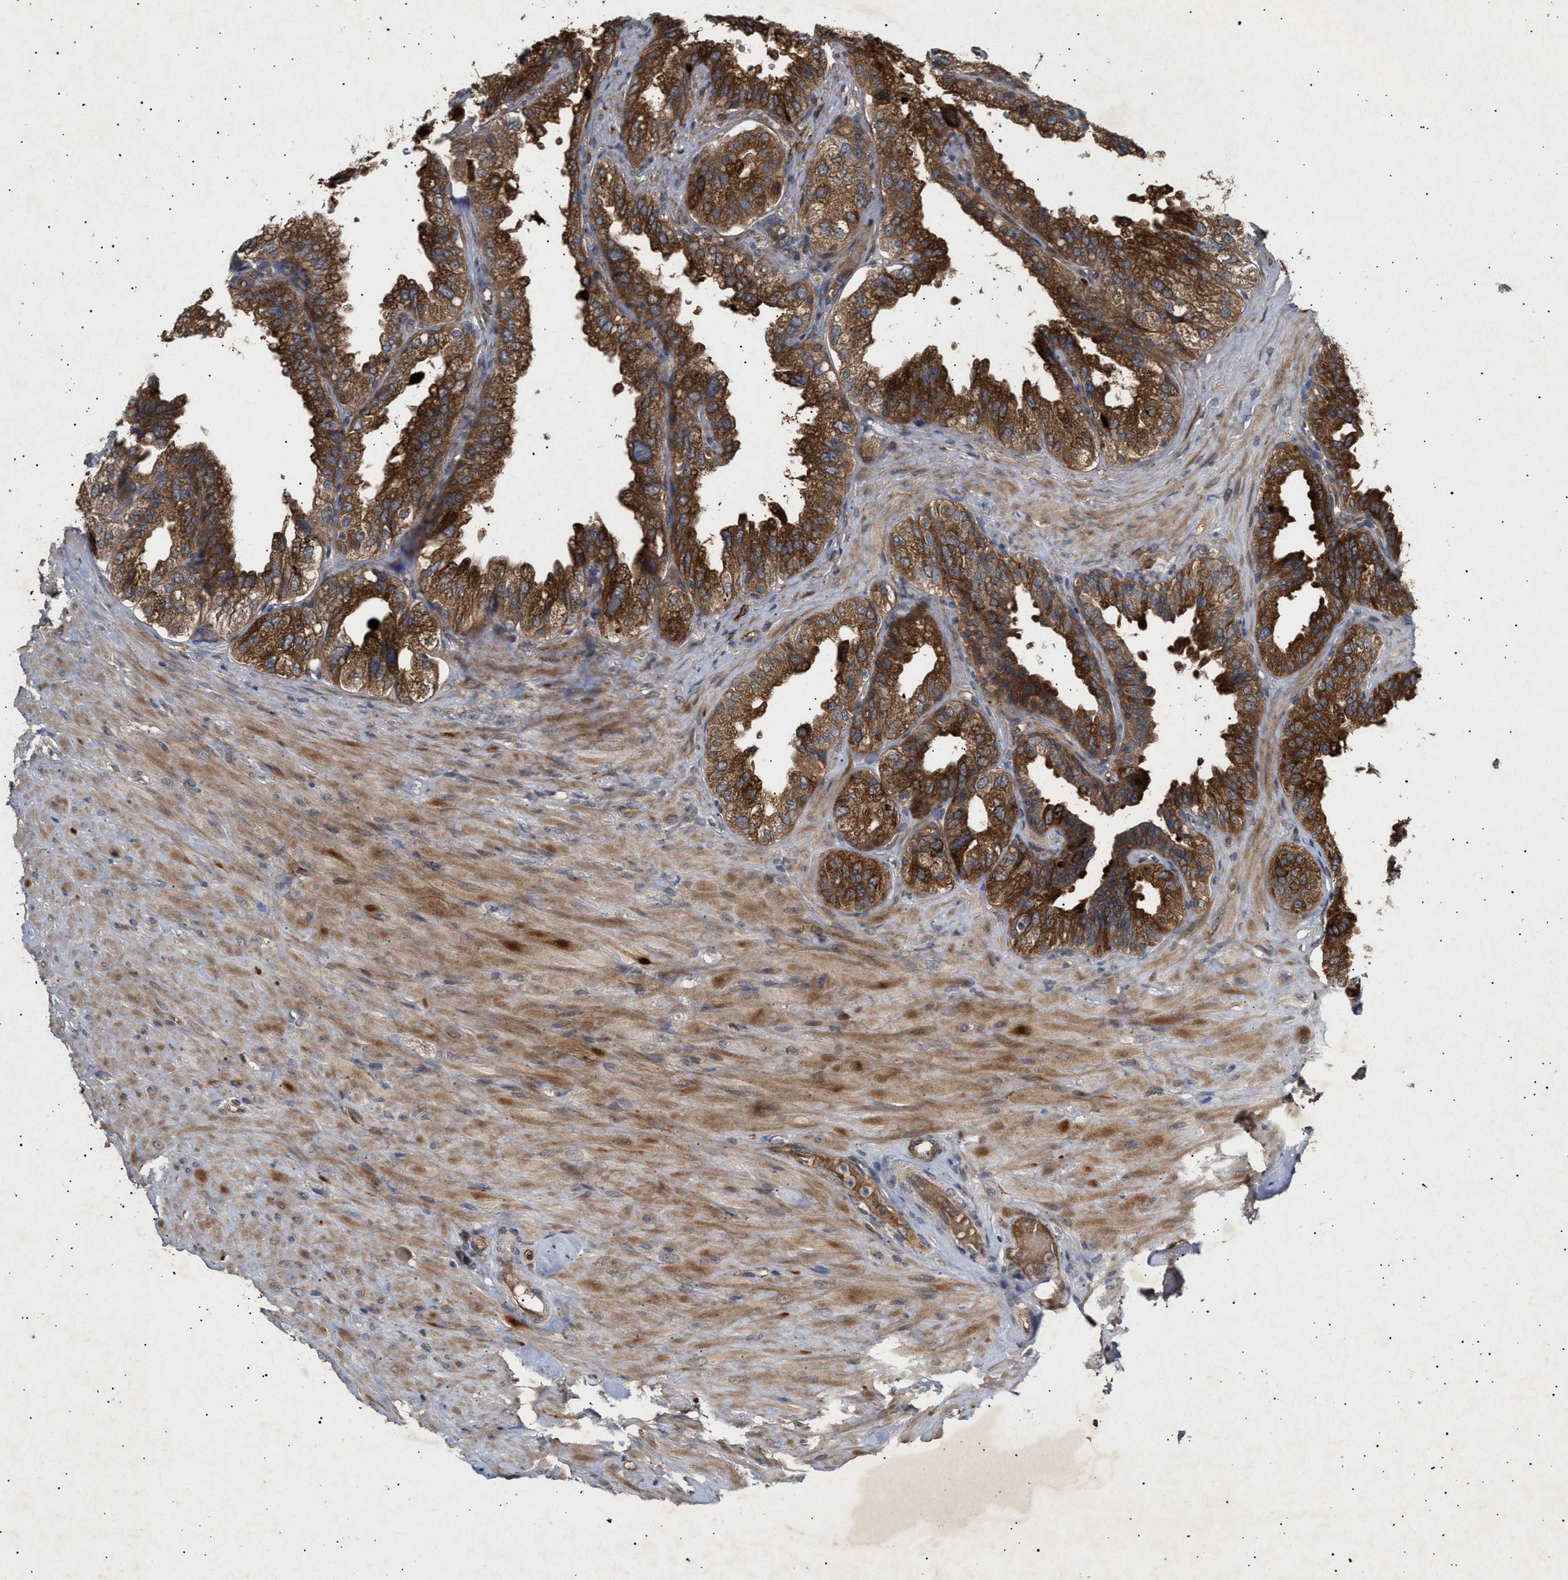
{"staining": {"intensity": "strong", "quantity": ">75%", "location": "cytoplasmic/membranous"}, "tissue": "seminal vesicle", "cell_type": "Glandular cells", "image_type": "normal", "snomed": [{"axis": "morphology", "description": "Normal tissue, NOS"}, {"axis": "topography", "description": "Seminal veicle"}], "caption": "A brown stain highlights strong cytoplasmic/membranous expression of a protein in glandular cells of benign human seminal vesicle.", "gene": "SIRT5", "patient": {"sex": "male", "age": 68}}